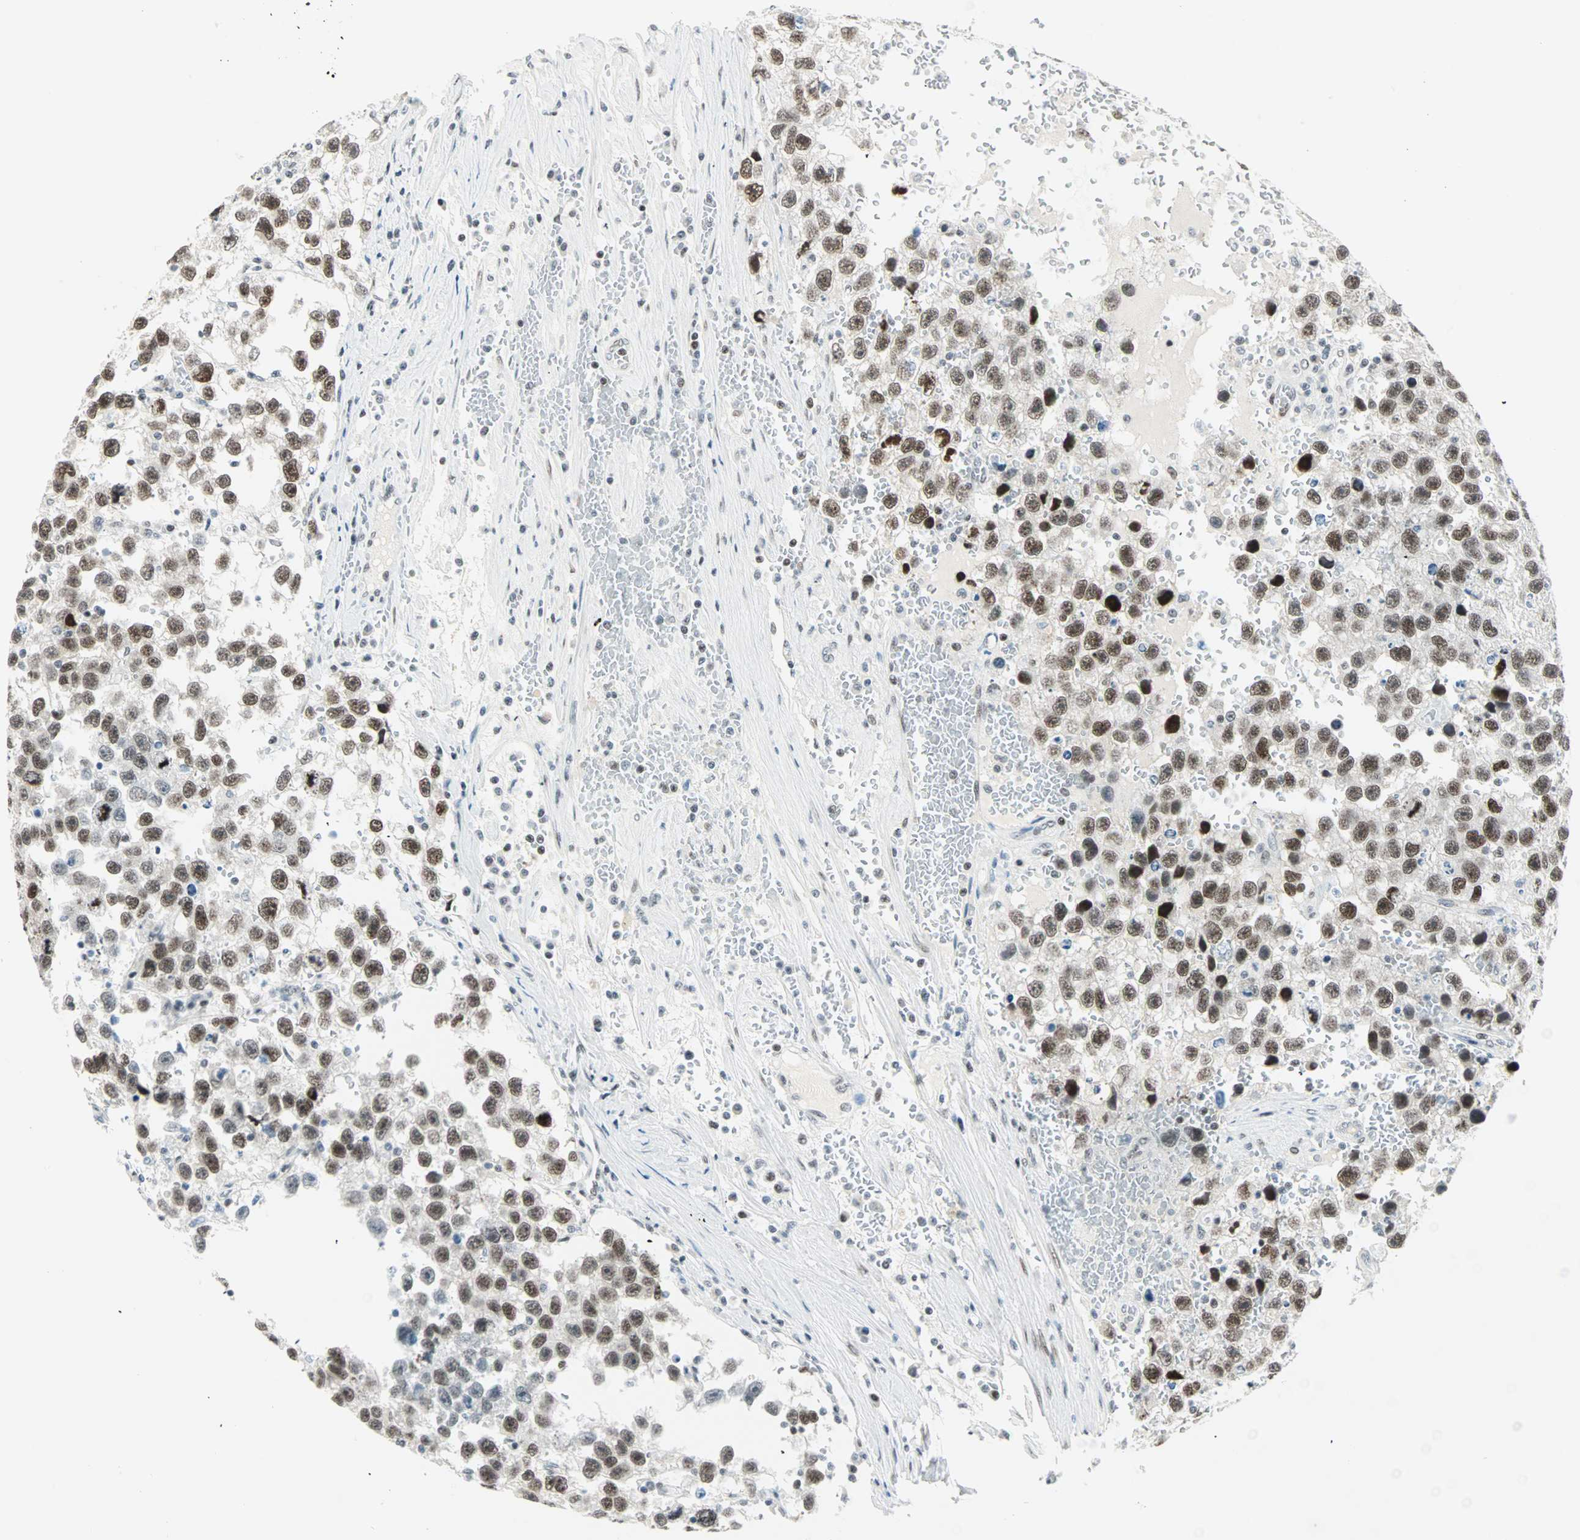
{"staining": {"intensity": "weak", "quantity": ">75%", "location": "nuclear"}, "tissue": "testis cancer", "cell_type": "Tumor cells", "image_type": "cancer", "snomed": [{"axis": "morphology", "description": "Seminoma, NOS"}, {"axis": "topography", "description": "Testis"}], "caption": "Immunohistochemistry (IHC) staining of seminoma (testis), which demonstrates low levels of weak nuclear expression in approximately >75% of tumor cells indicating weak nuclear protein staining. The staining was performed using DAB (brown) for protein detection and nuclei were counterstained in hematoxylin (blue).", "gene": "PKNOX1", "patient": {"sex": "male", "age": 33}}